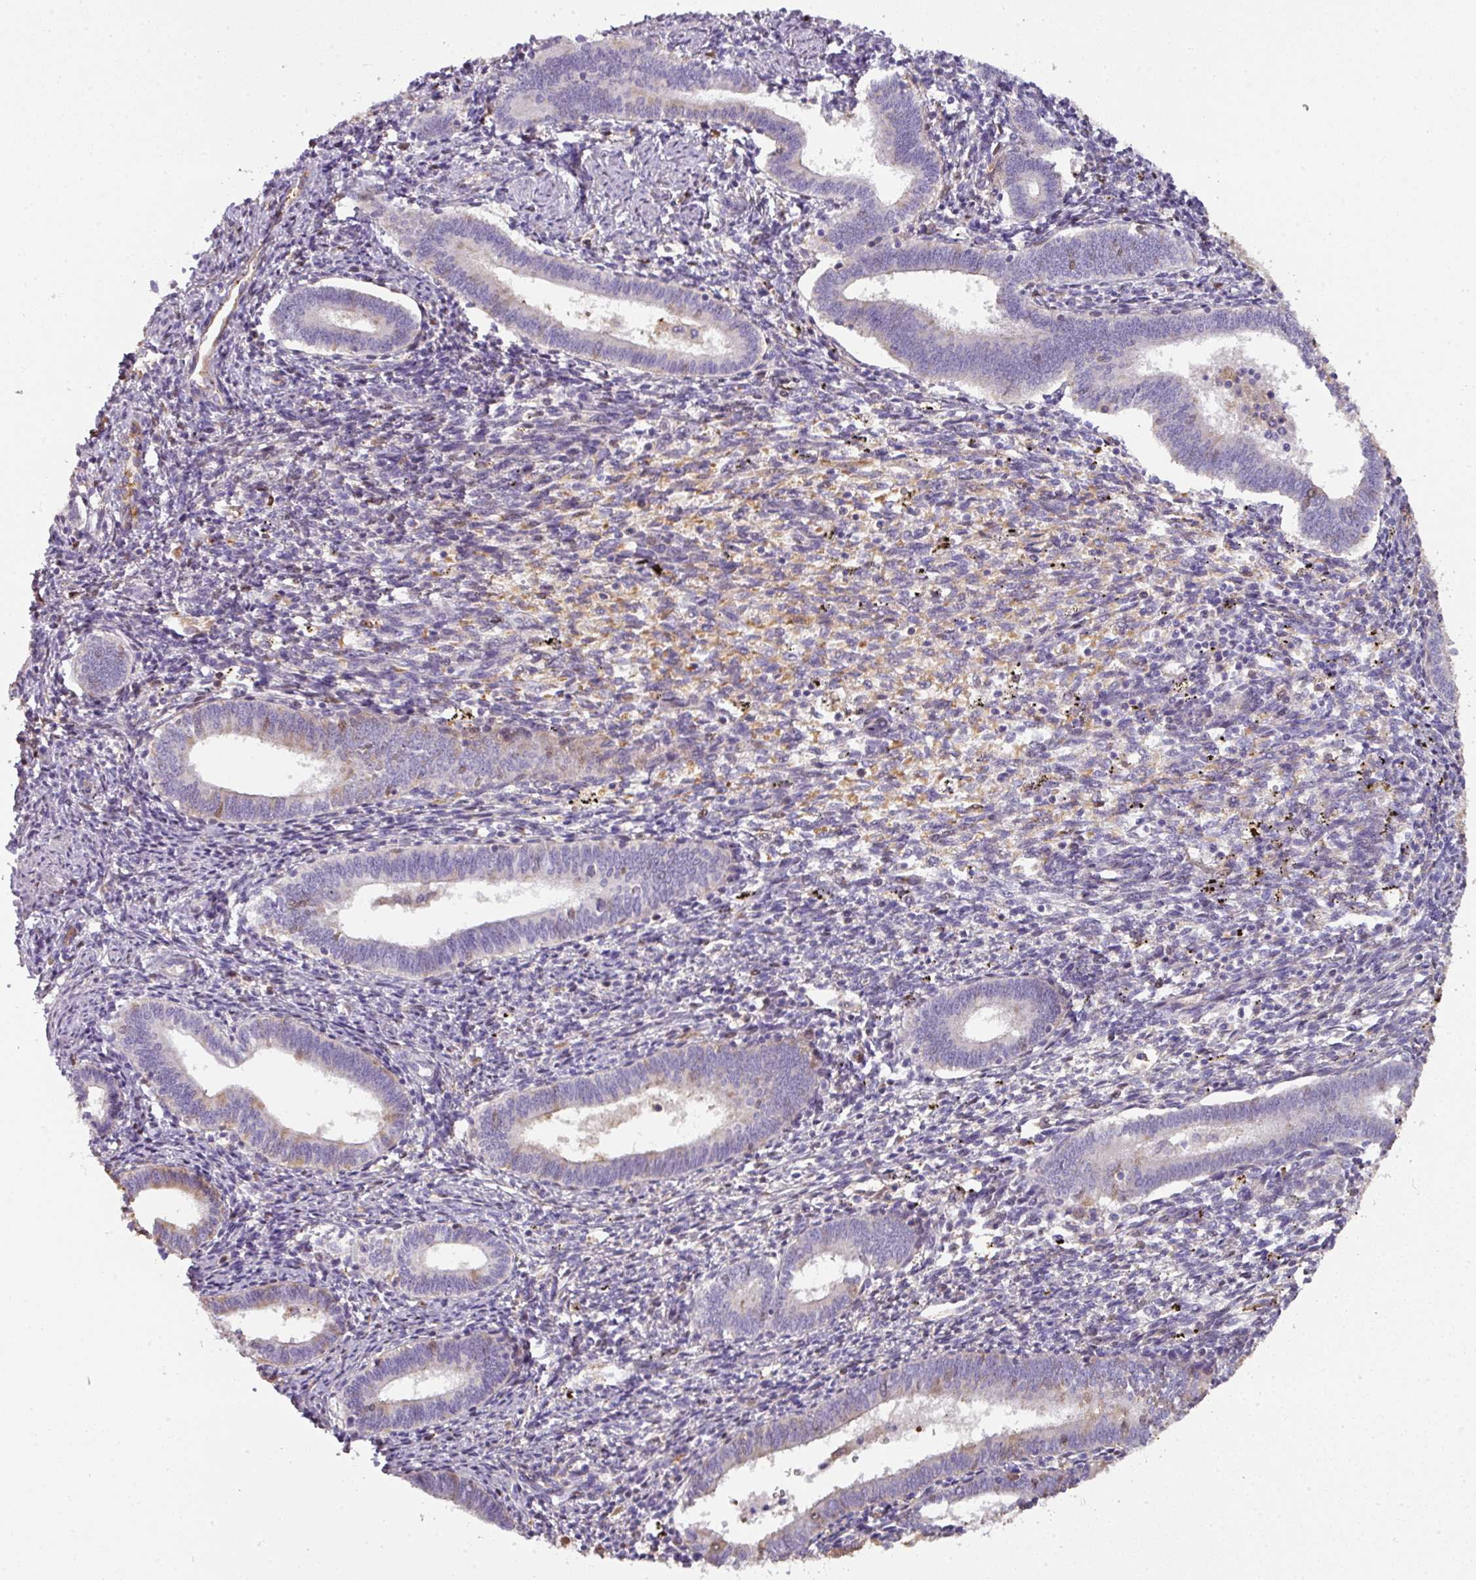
{"staining": {"intensity": "negative", "quantity": "none", "location": "none"}, "tissue": "endometrium", "cell_type": "Cells in endometrial stroma", "image_type": "normal", "snomed": [{"axis": "morphology", "description": "Normal tissue, NOS"}, {"axis": "topography", "description": "Endometrium"}], "caption": "IHC histopathology image of unremarkable human endometrium stained for a protein (brown), which displays no expression in cells in endometrial stroma. (Brightfield microscopy of DAB immunohistochemistry (IHC) at high magnification).", "gene": "CCZ1B", "patient": {"sex": "female", "age": 41}}